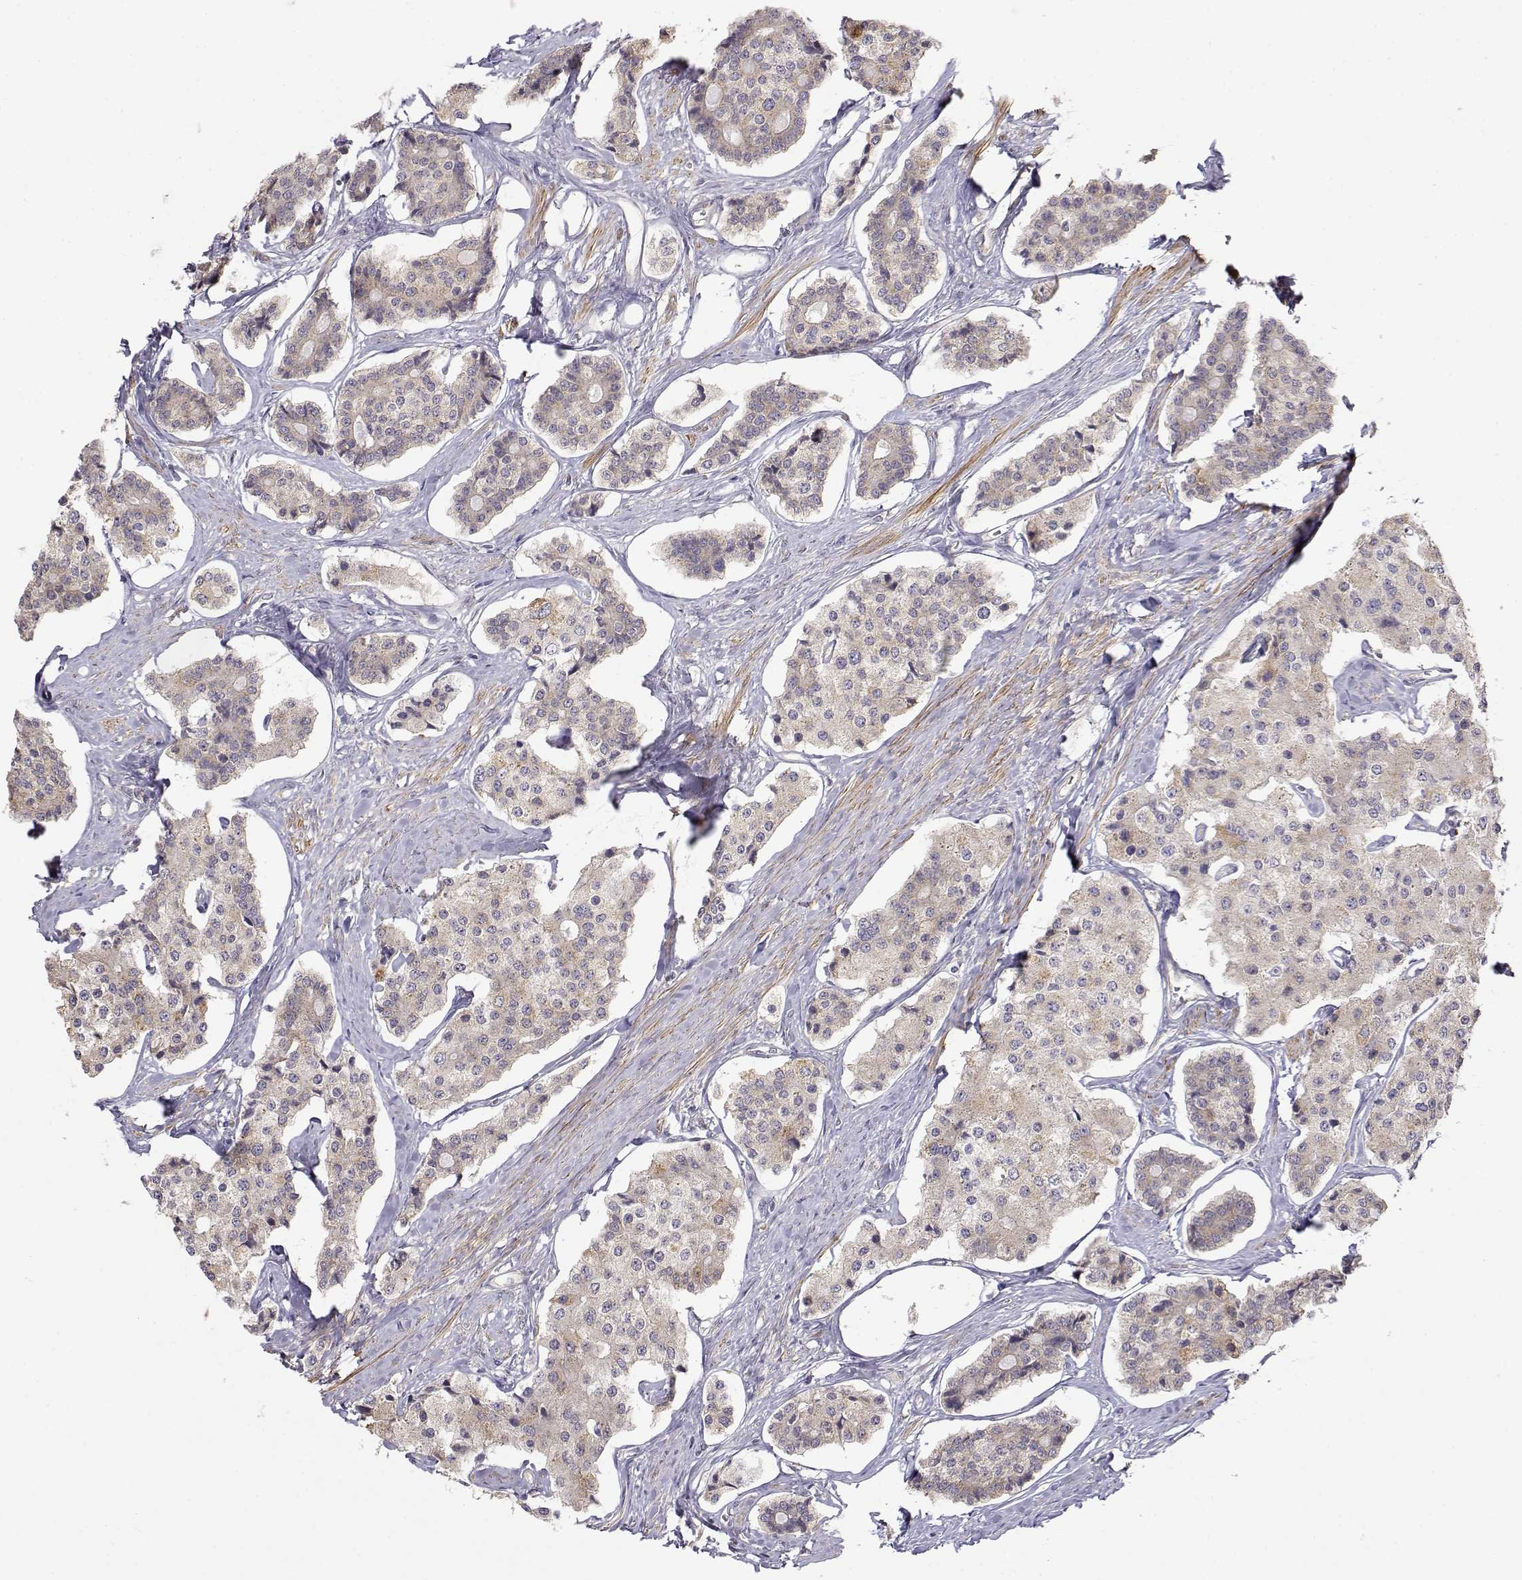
{"staining": {"intensity": "weak", "quantity": ">75%", "location": "cytoplasmic/membranous"}, "tissue": "carcinoid", "cell_type": "Tumor cells", "image_type": "cancer", "snomed": [{"axis": "morphology", "description": "Carcinoid, malignant, NOS"}, {"axis": "topography", "description": "Small intestine"}], "caption": "Immunohistochemical staining of human carcinoid demonstrates low levels of weak cytoplasmic/membranous protein staining in about >75% of tumor cells.", "gene": "PAIP1", "patient": {"sex": "female", "age": 65}}